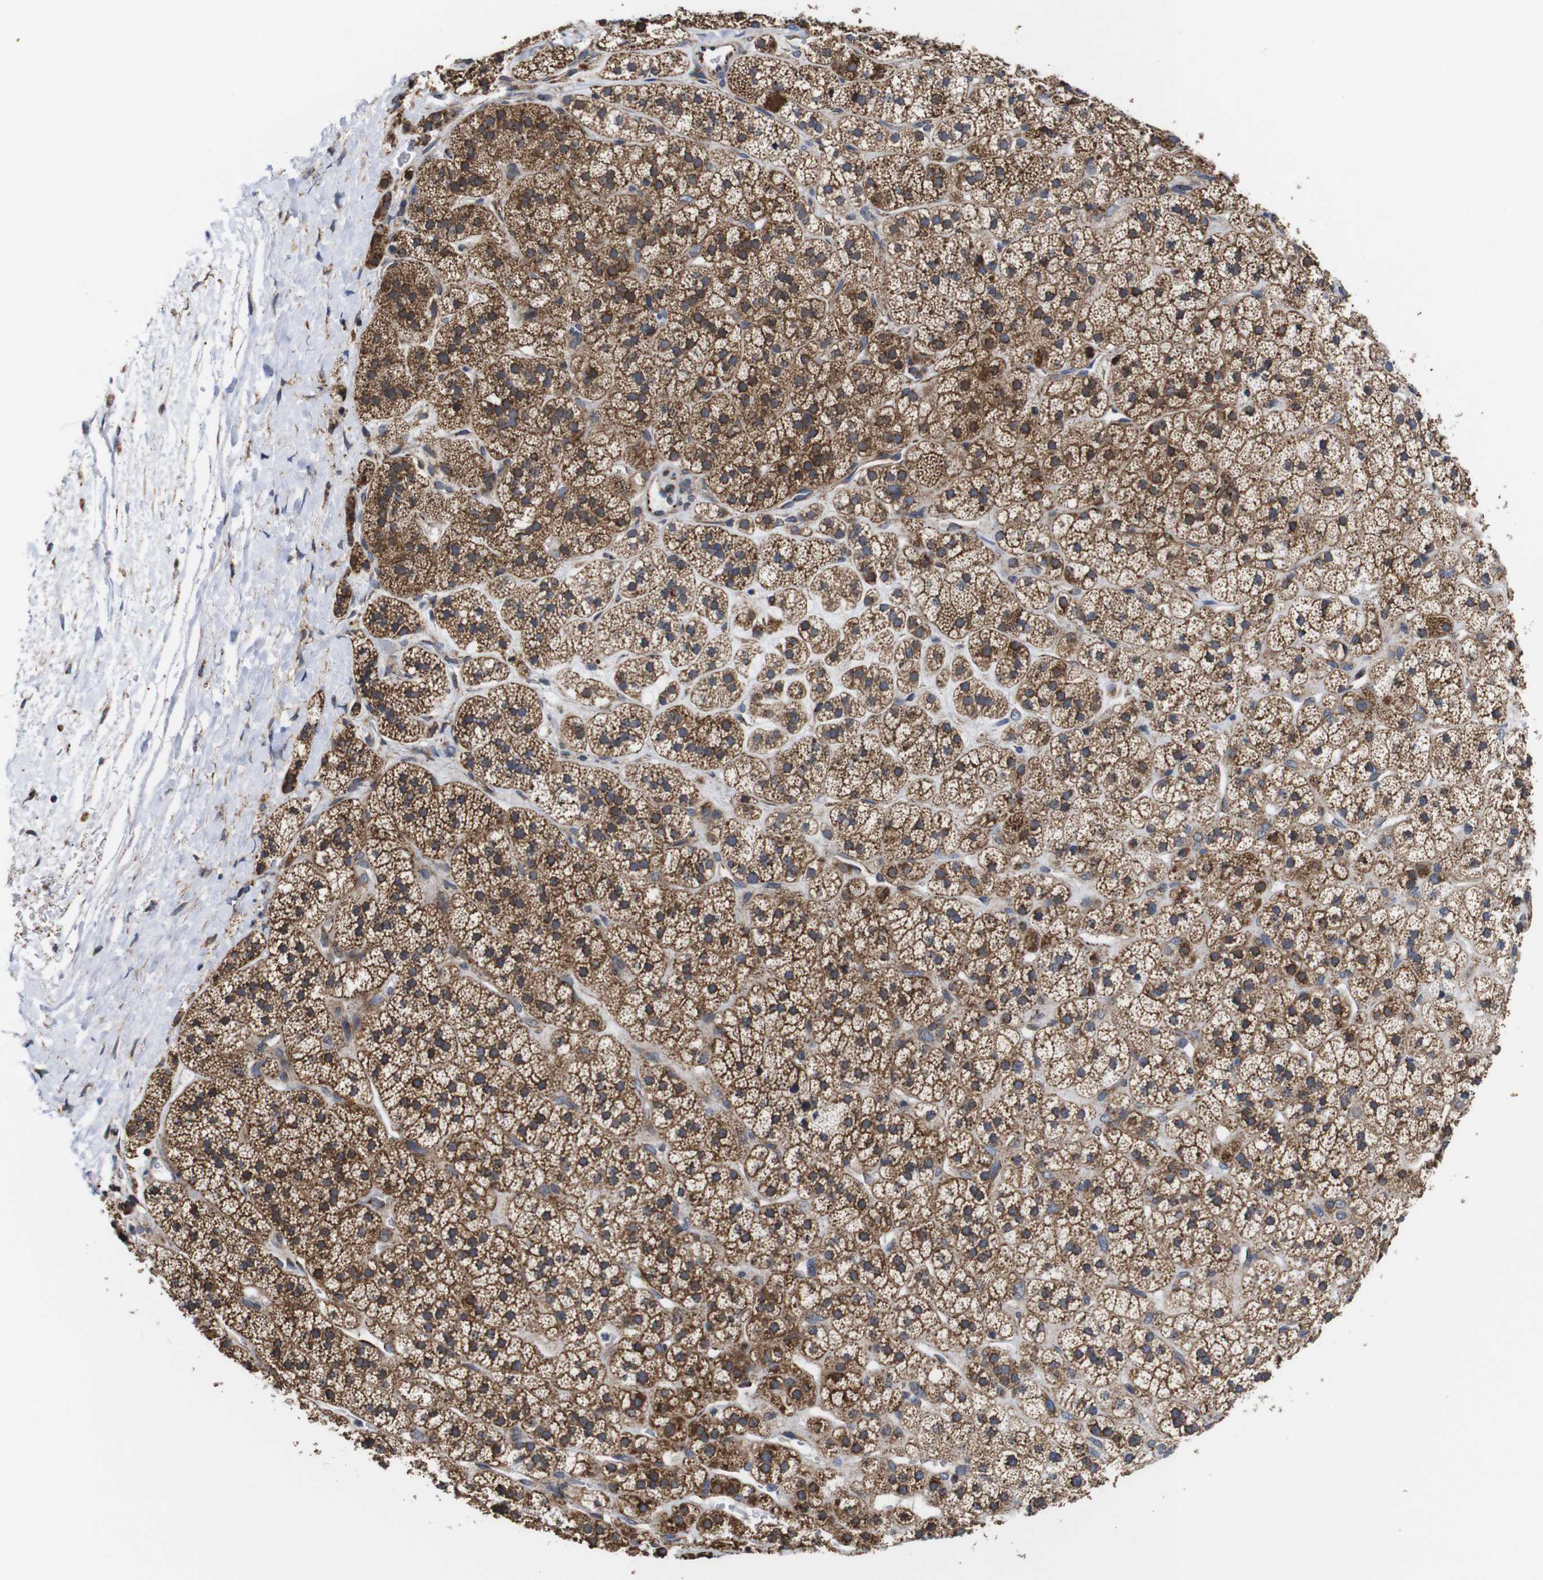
{"staining": {"intensity": "strong", "quantity": ">75%", "location": "cytoplasmic/membranous"}, "tissue": "adrenal gland", "cell_type": "Glandular cells", "image_type": "normal", "snomed": [{"axis": "morphology", "description": "Normal tissue, NOS"}, {"axis": "topography", "description": "Adrenal gland"}], "caption": "Protein staining demonstrates strong cytoplasmic/membranous staining in approximately >75% of glandular cells in benign adrenal gland.", "gene": "C17orf80", "patient": {"sex": "male", "age": 56}}